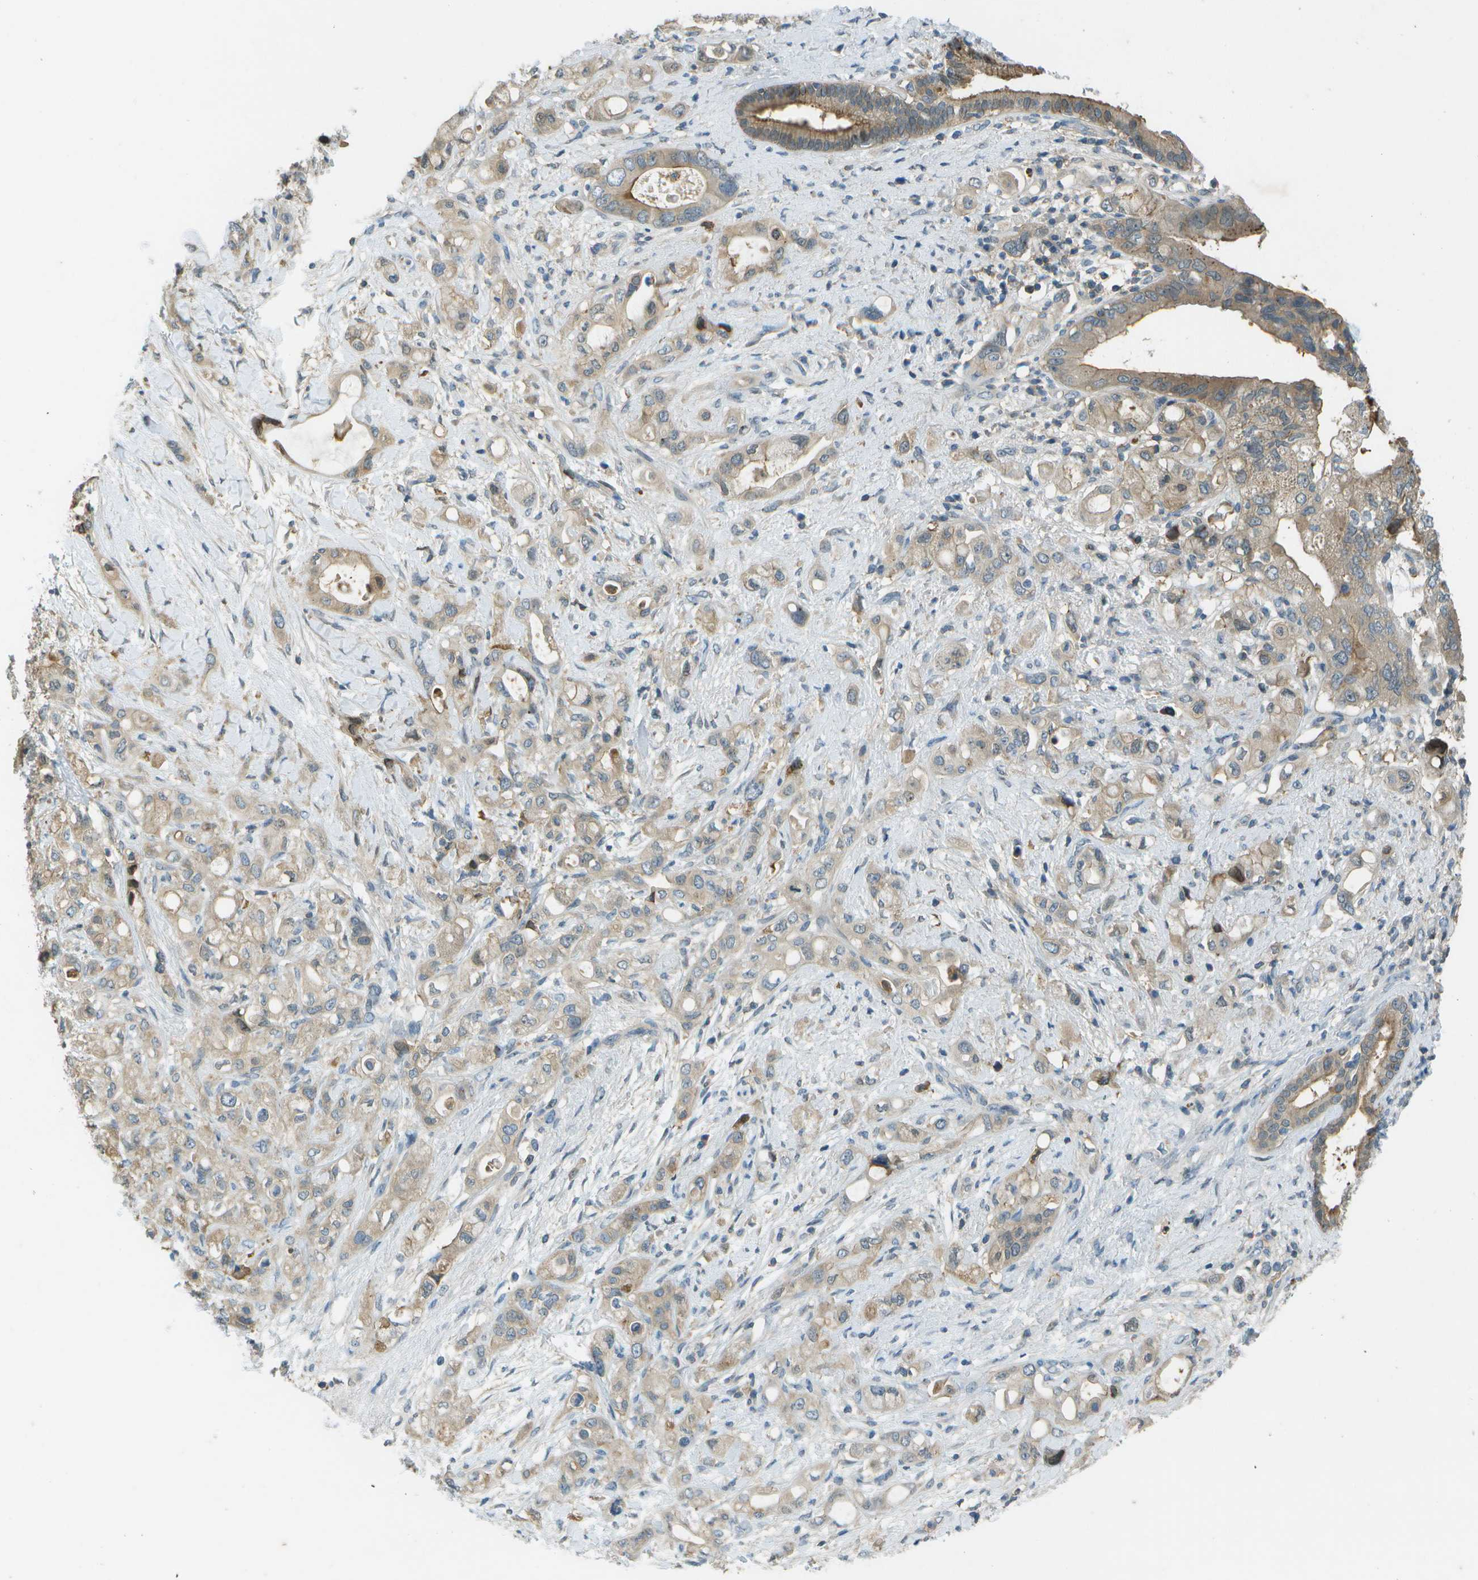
{"staining": {"intensity": "moderate", "quantity": "<25%", "location": "cytoplasmic/membranous"}, "tissue": "pancreatic cancer", "cell_type": "Tumor cells", "image_type": "cancer", "snomed": [{"axis": "morphology", "description": "Adenocarcinoma, NOS"}, {"axis": "topography", "description": "Pancreas"}], "caption": "Human adenocarcinoma (pancreatic) stained with a protein marker exhibits moderate staining in tumor cells.", "gene": "LRRC66", "patient": {"sex": "female", "age": 56}}